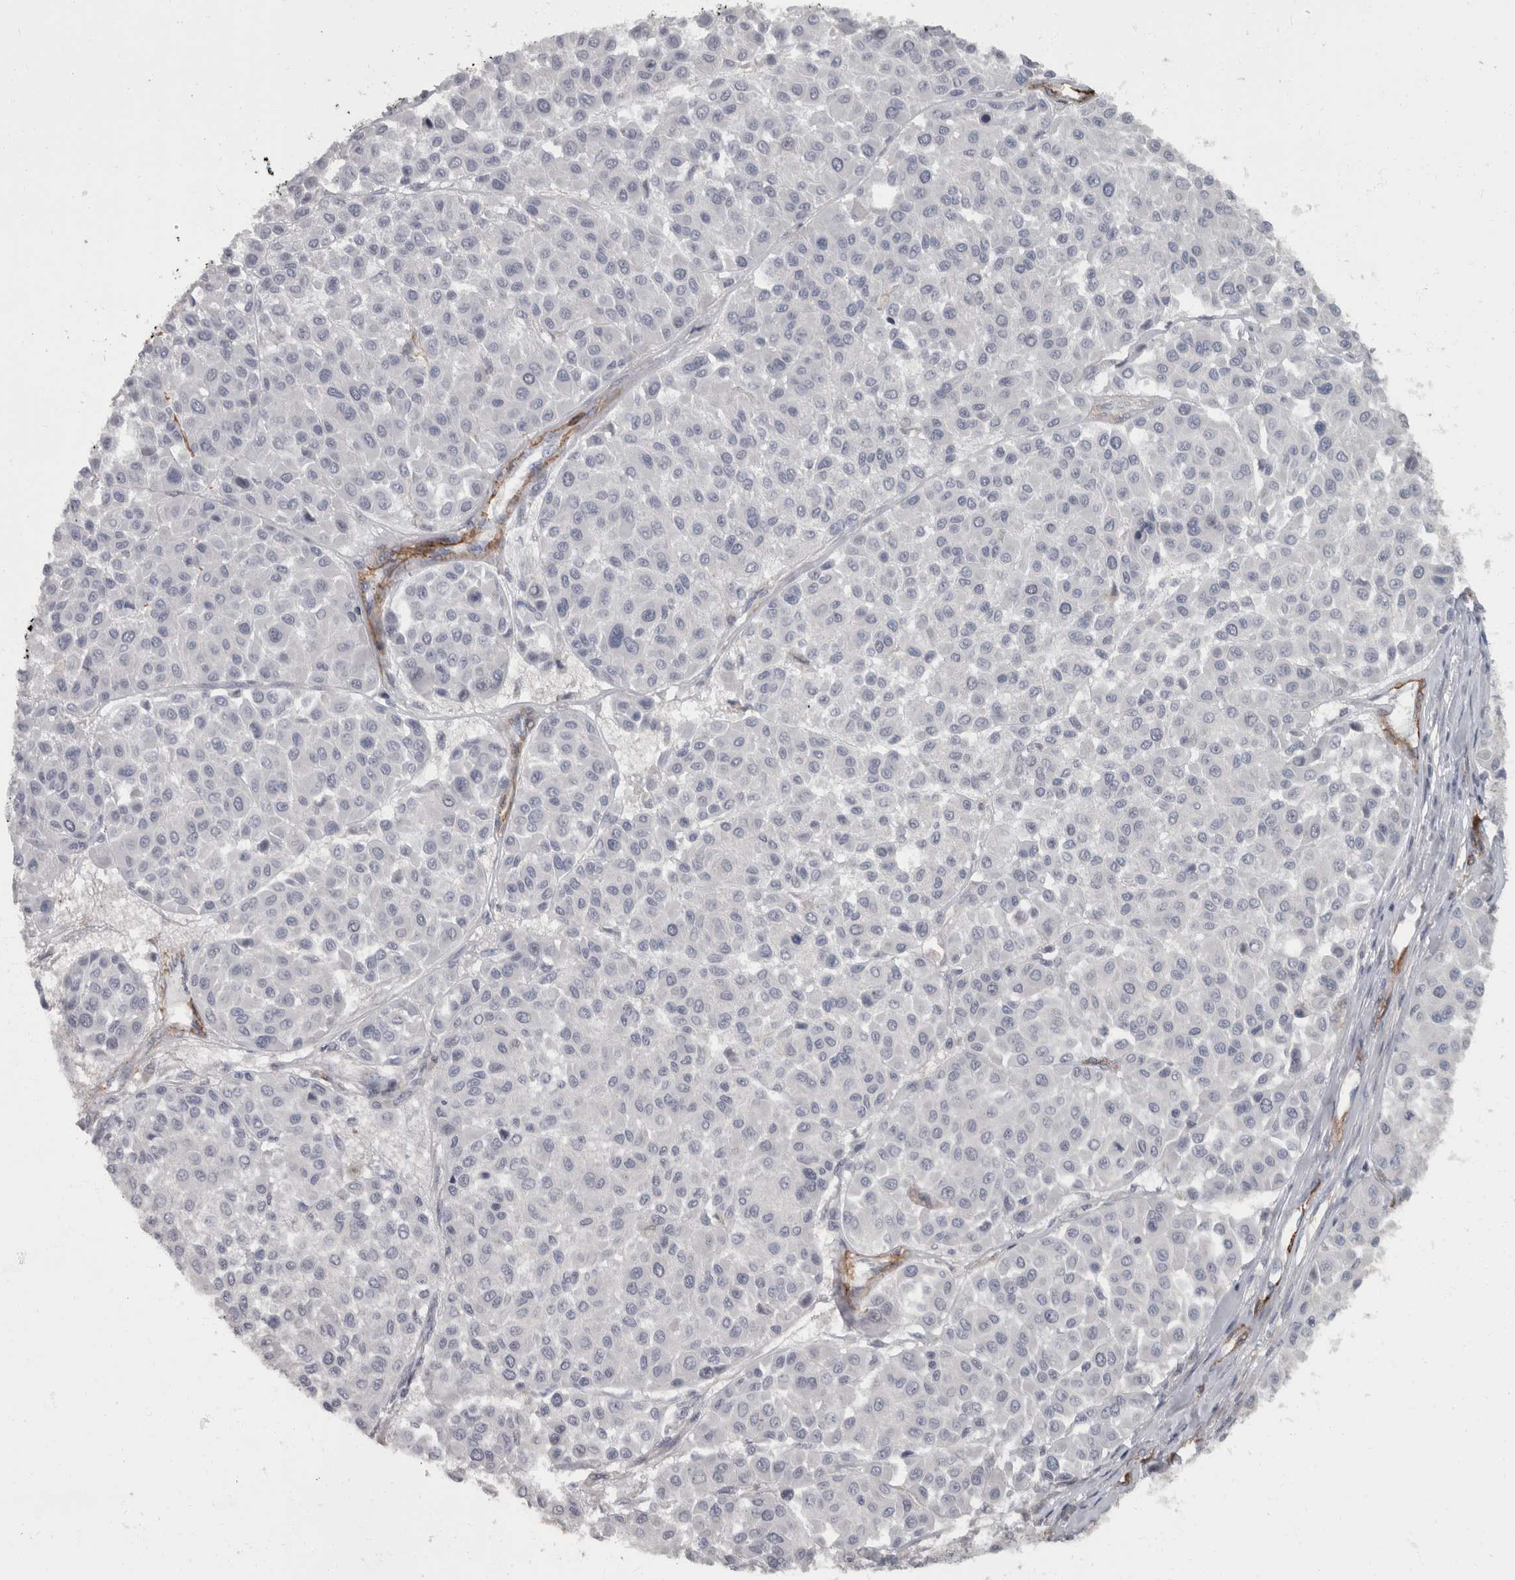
{"staining": {"intensity": "negative", "quantity": "none", "location": "none"}, "tissue": "melanoma", "cell_type": "Tumor cells", "image_type": "cancer", "snomed": [{"axis": "morphology", "description": "Malignant melanoma, Metastatic site"}, {"axis": "topography", "description": "Soft tissue"}], "caption": "Melanoma stained for a protein using IHC shows no expression tumor cells.", "gene": "MASTL", "patient": {"sex": "male", "age": 41}}